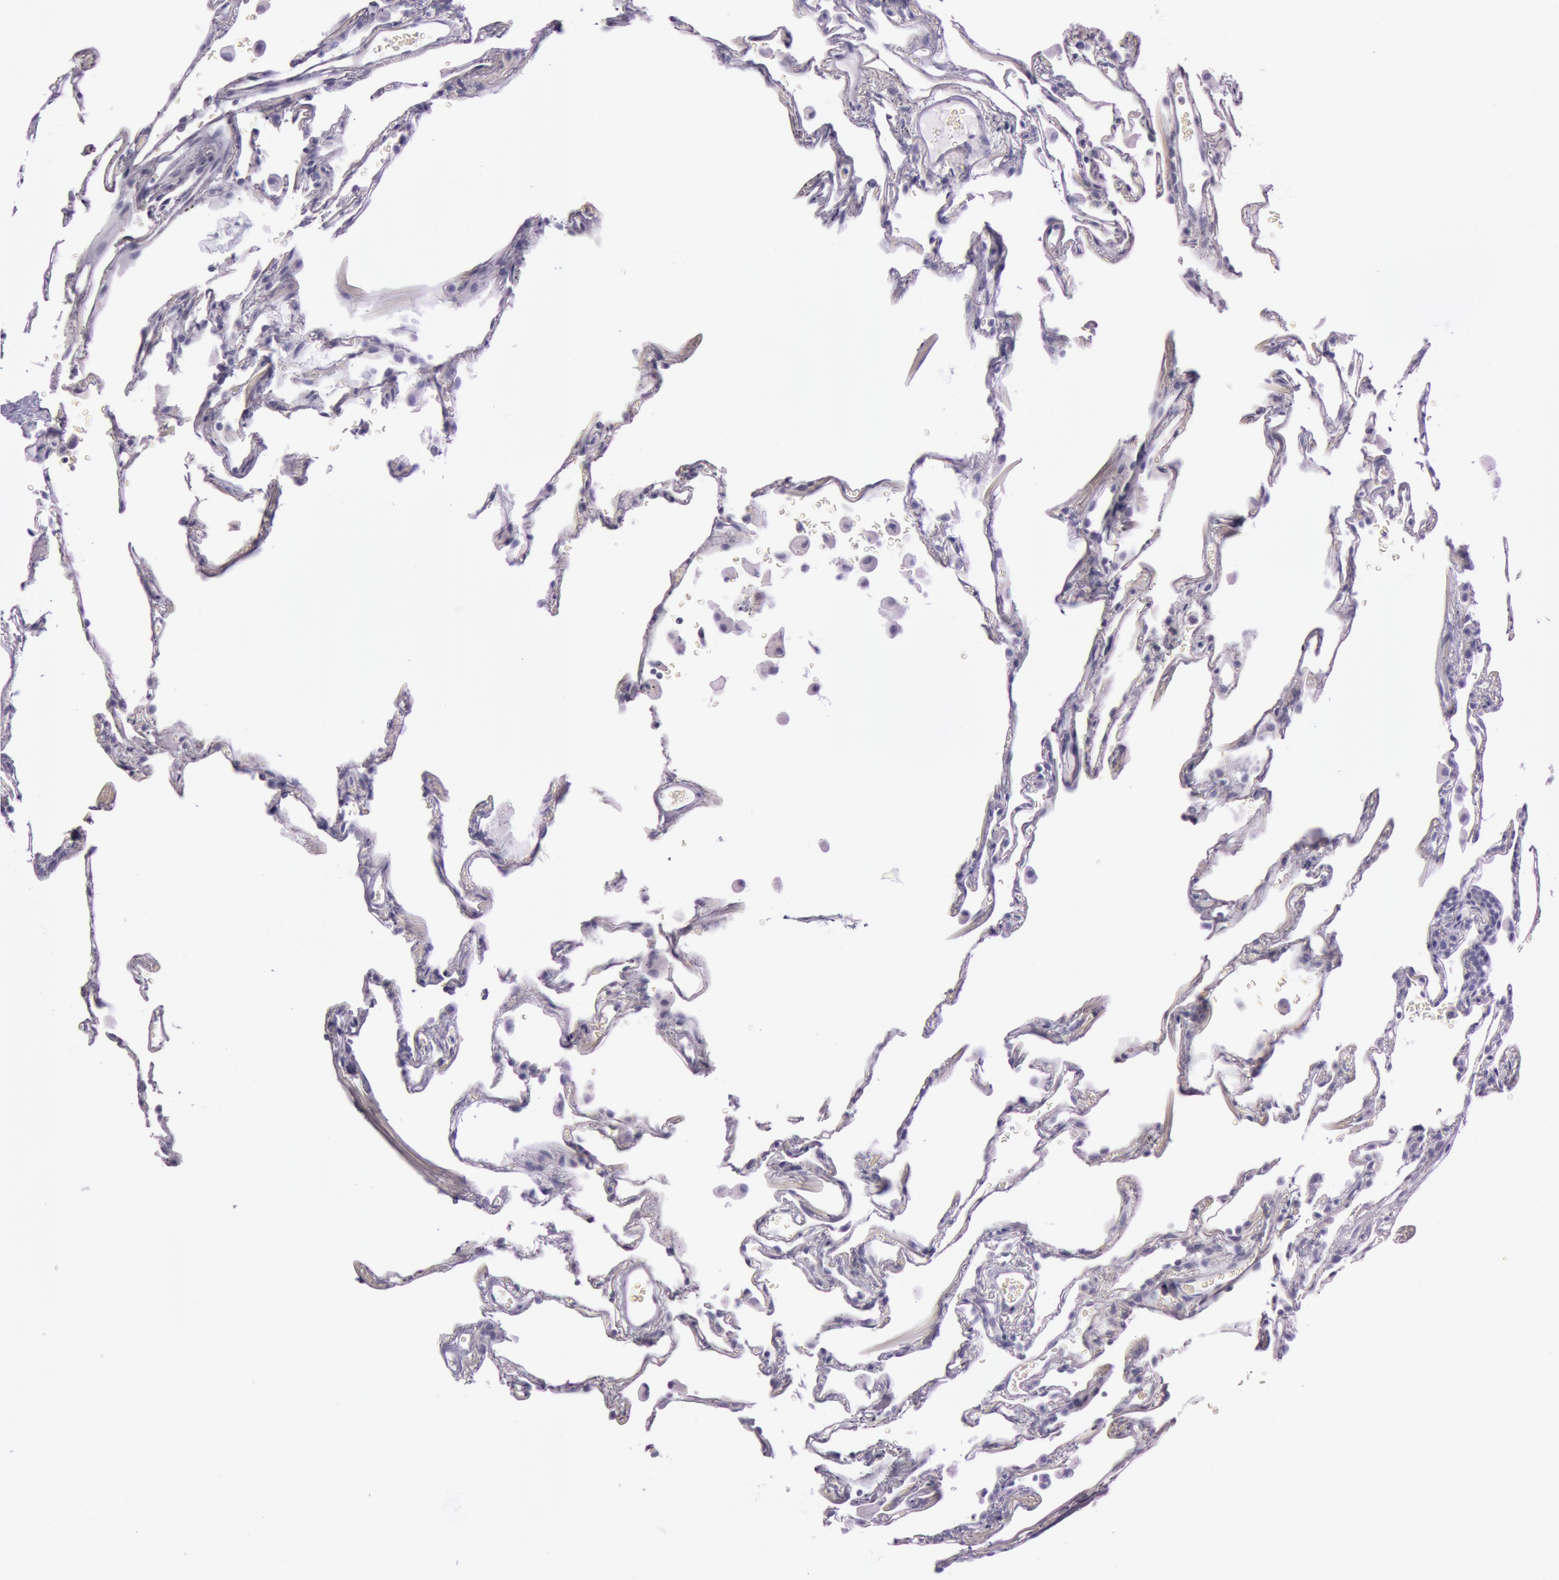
{"staining": {"intensity": "negative", "quantity": "none", "location": "none"}, "tissue": "lung", "cell_type": "Alveolar cells", "image_type": "normal", "snomed": [{"axis": "morphology", "description": "Normal tissue, NOS"}, {"axis": "morphology", "description": "Inflammation, NOS"}, {"axis": "topography", "description": "Lung"}], "caption": "An image of human lung is negative for staining in alveolar cells. (DAB immunohistochemistry (IHC) with hematoxylin counter stain).", "gene": "FOLH1", "patient": {"sex": "male", "age": 69}}